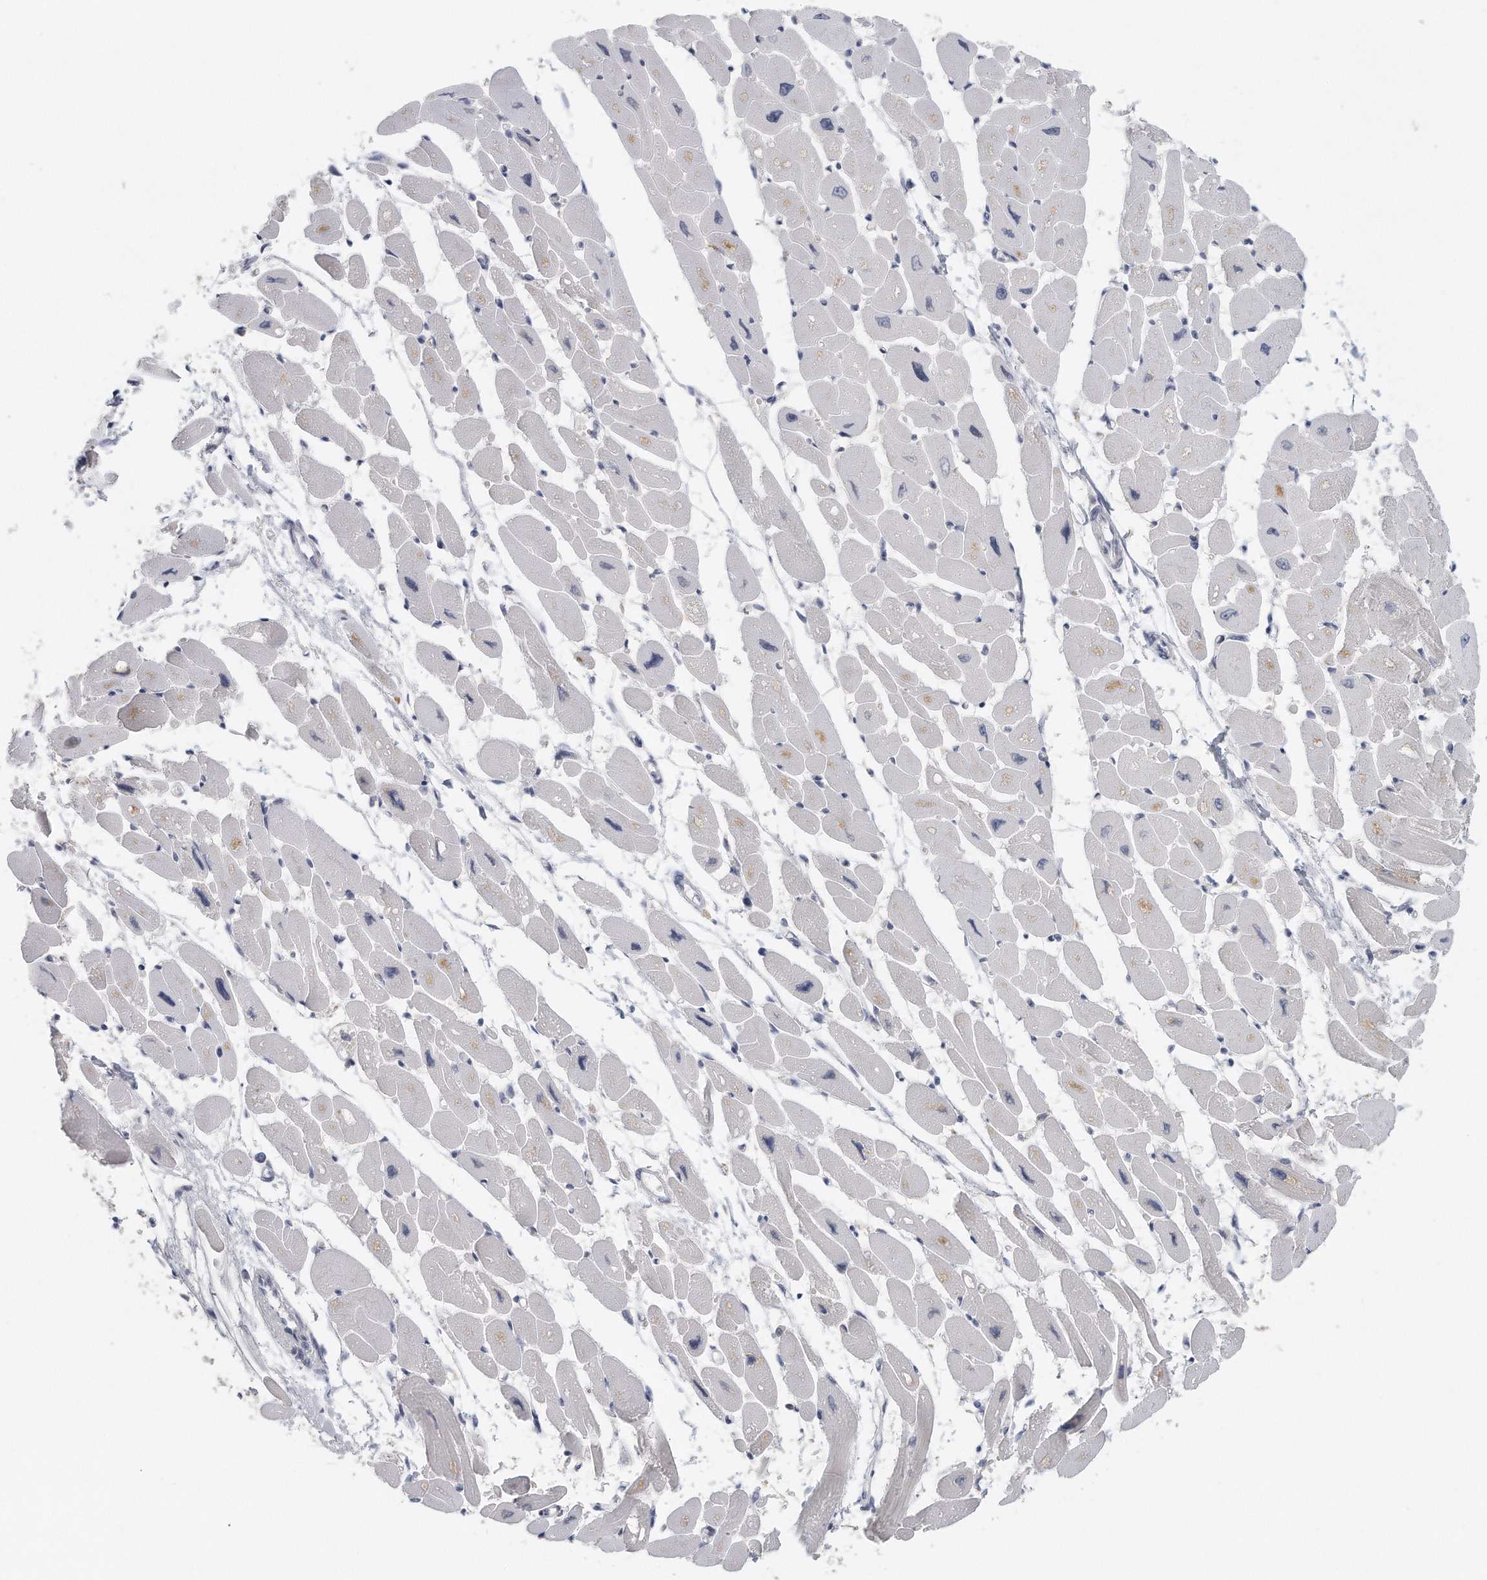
{"staining": {"intensity": "negative", "quantity": "none", "location": "none"}, "tissue": "heart muscle", "cell_type": "Cardiomyocytes", "image_type": "normal", "snomed": [{"axis": "morphology", "description": "Normal tissue, NOS"}, {"axis": "topography", "description": "Heart"}], "caption": "Protein analysis of normal heart muscle demonstrates no significant expression in cardiomyocytes. (Immunohistochemistry, brightfield microscopy, high magnification).", "gene": "DDX43", "patient": {"sex": "female", "age": 54}}